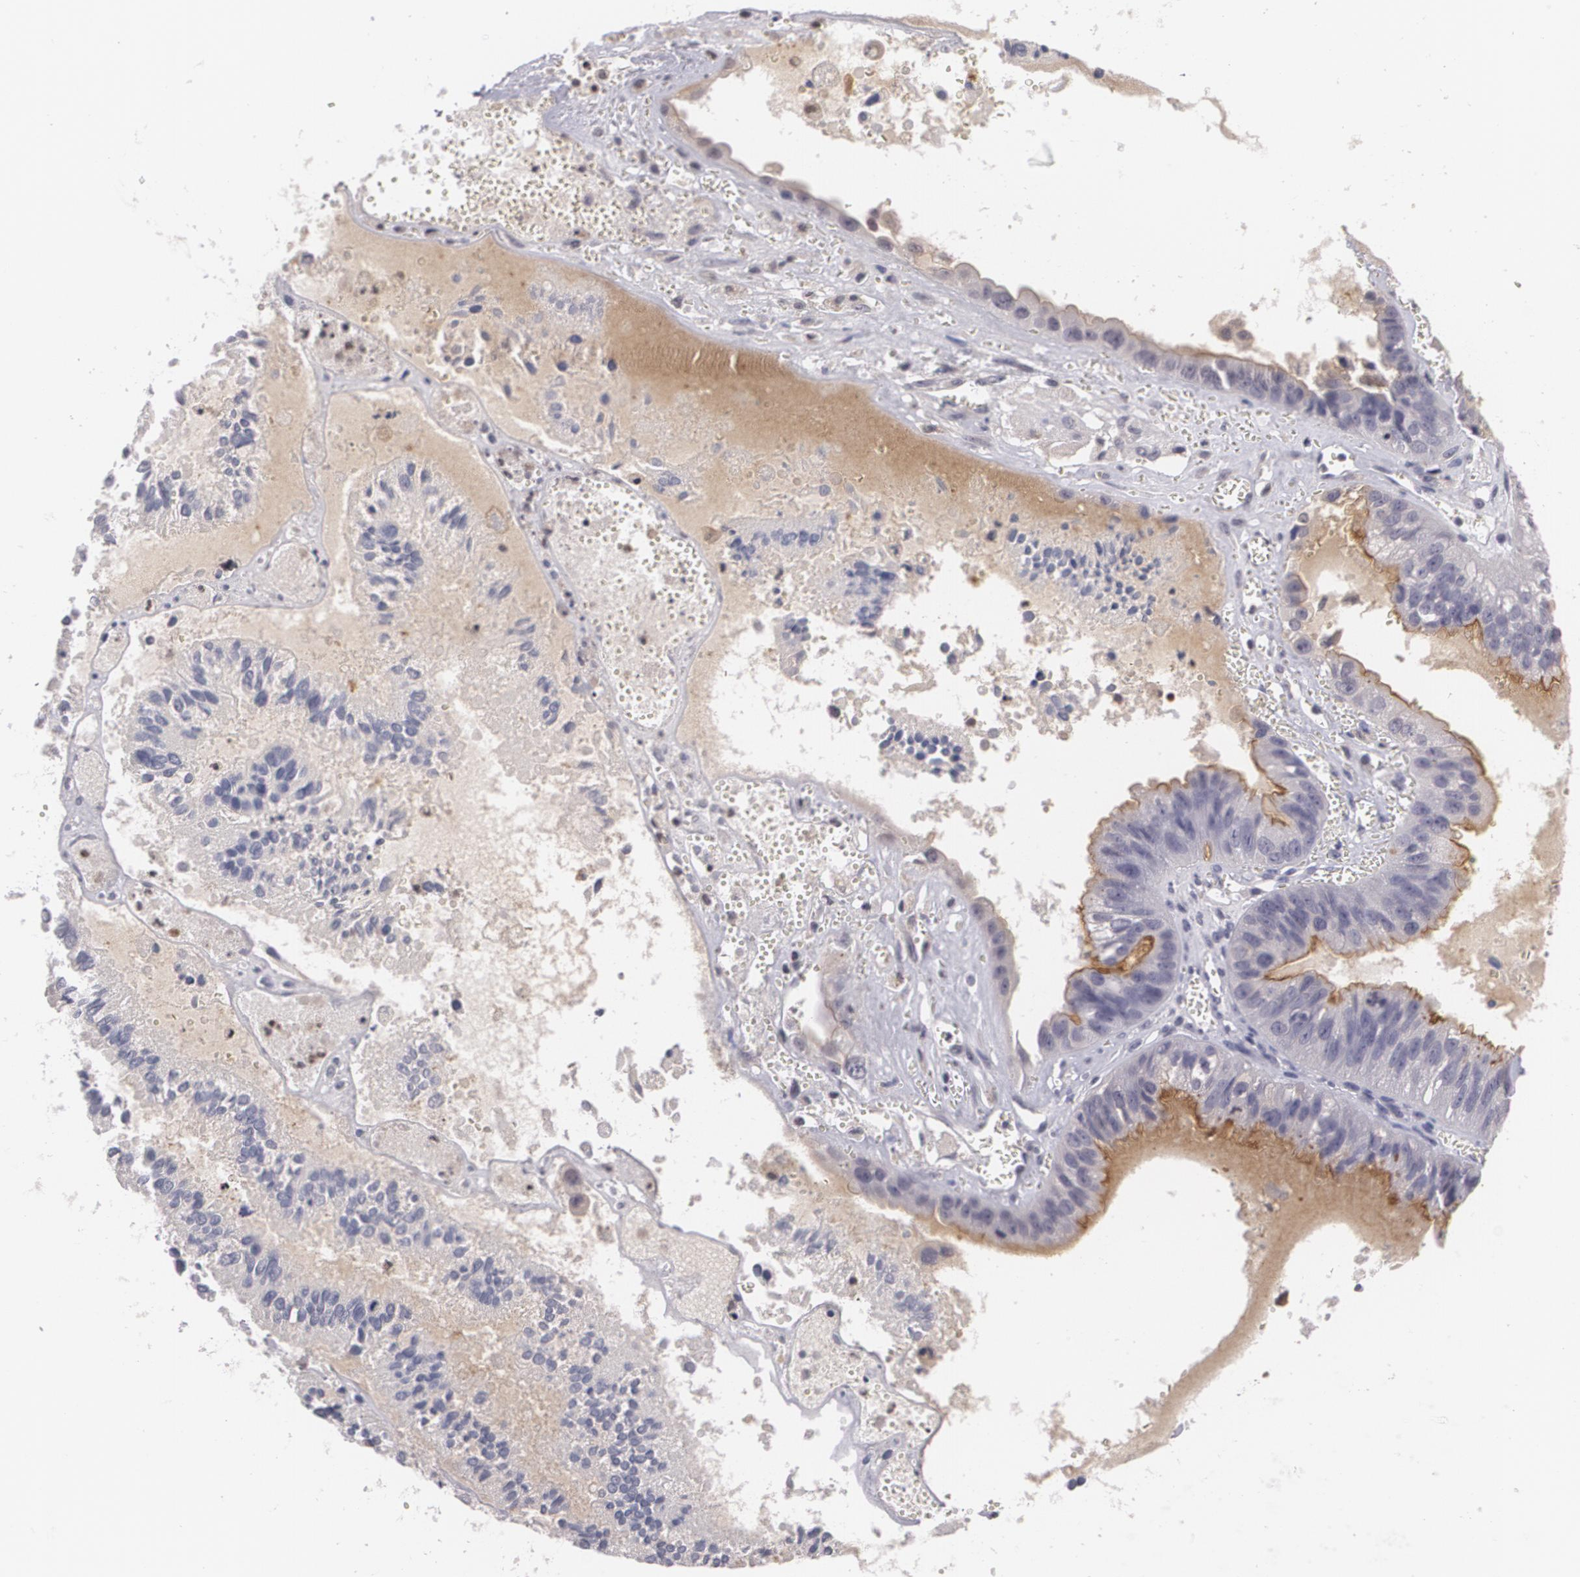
{"staining": {"intensity": "weak", "quantity": "25%-75%", "location": "cytoplasmic/membranous"}, "tissue": "ovarian cancer", "cell_type": "Tumor cells", "image_type": "cancer", "snomed": [{"axis": "morphology", "description": "Carcinoma, endometroid"}, {"axis": "topography", "description": "Ovary"}], "caption": "Immunohistochemistry (DAB) staining of human endometroid carcinoma (ovarian) reveals weak cytoplasmic/membranous protein expression in about 25%-75% of tumor cells.", "gene": "MUC1", "patient": {"sex": "female", "age": 85}}